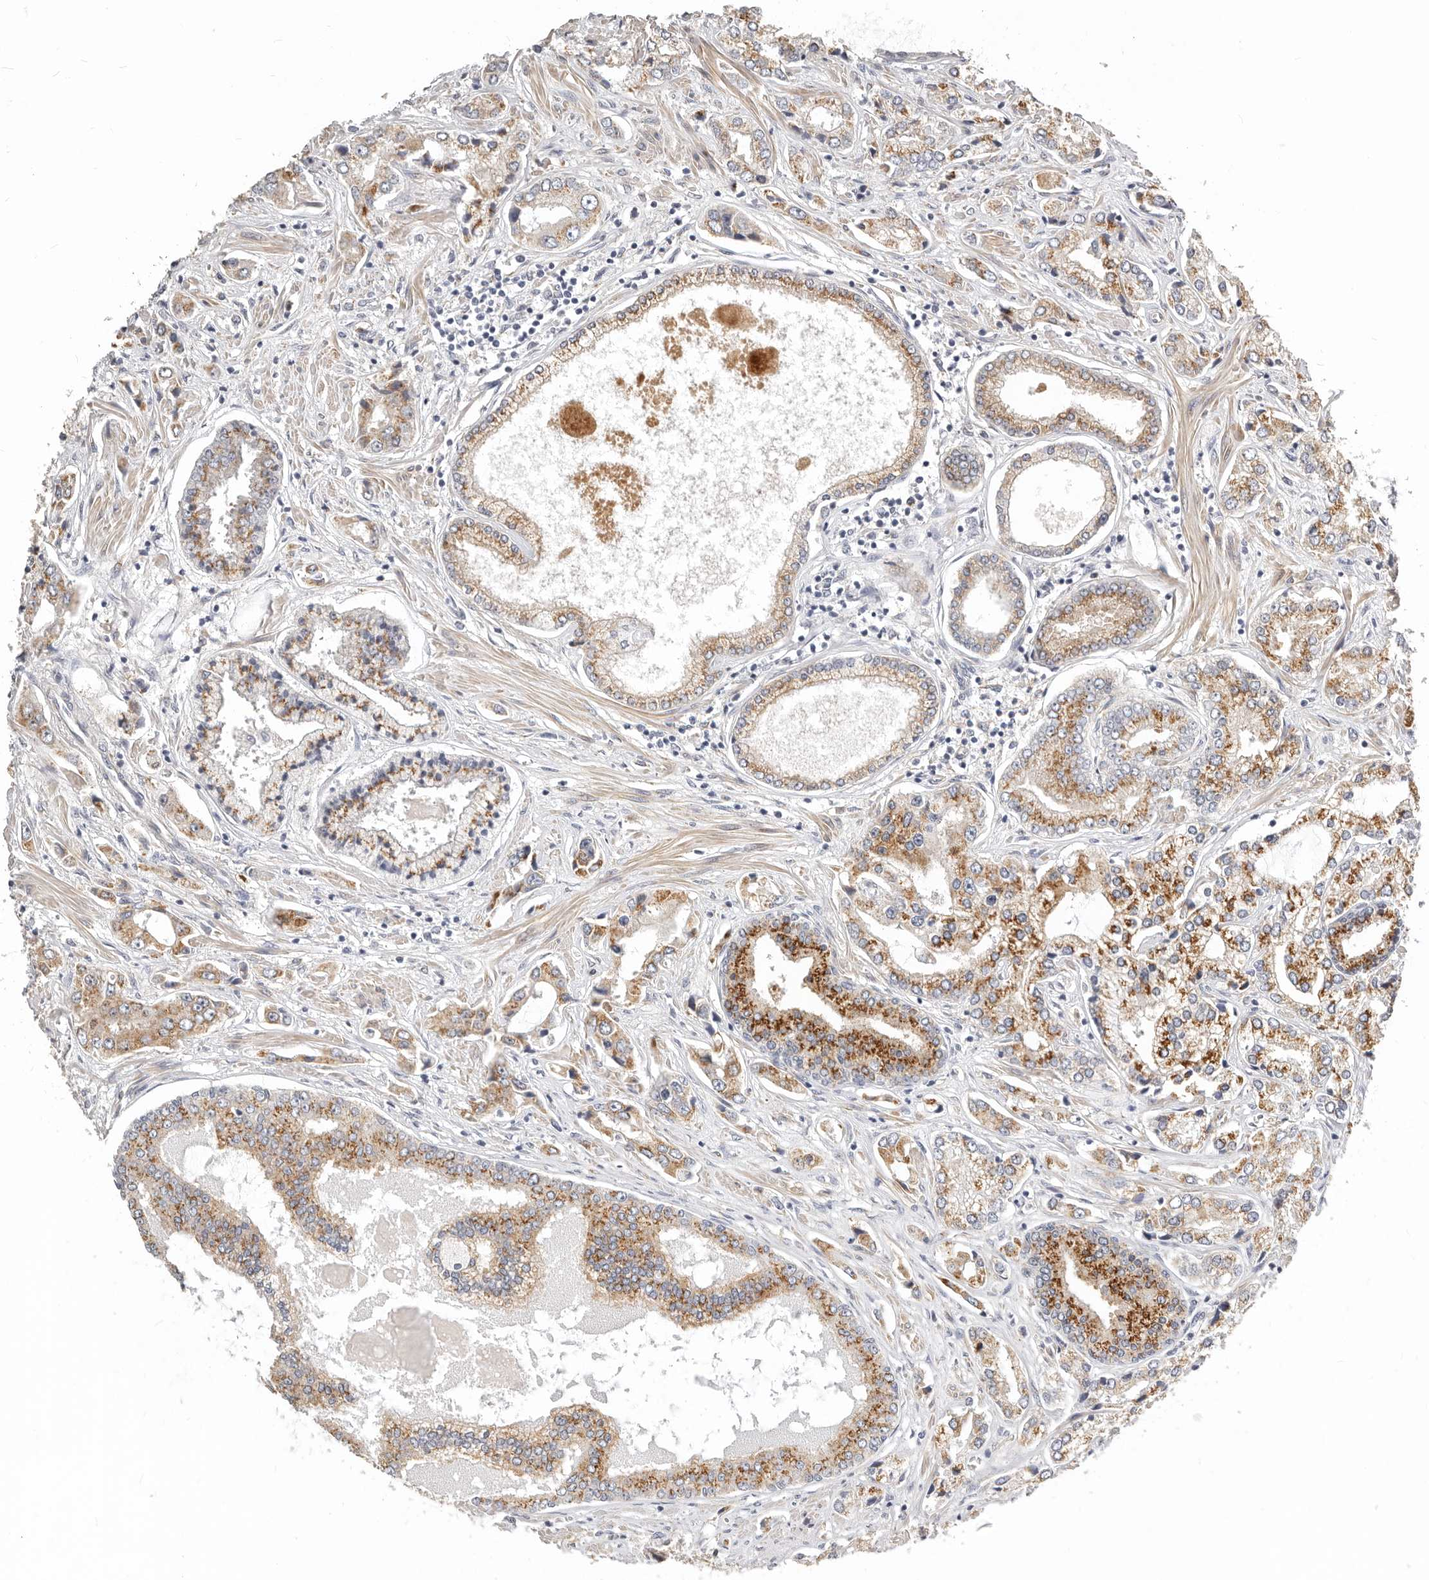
{"staining": {"intensity": "moderate", "quantity": "25%-75%", "location": "cytoplasmic/membranous"}, "tissue": "prostate cancer", "cell_type": "Tumor cells", "image_type": "cancer", "snomed": [{"axis": "morphology", "description": "Adenocarcinoma, High grade"}, {"axis": "topography", "description": "Prostate"}], "caption": "A medium amount of moderate cytoplasmic/membranous expression is identified in approximately 25%-75% of tumor cells in prostate cancer (adenocarcinoma (high-grade)) tissue. (Brightfield microscopy of DAB IHC at high magnification).", "gene": "RABAC1", "patient": {"sex": "male", "age": 66}}